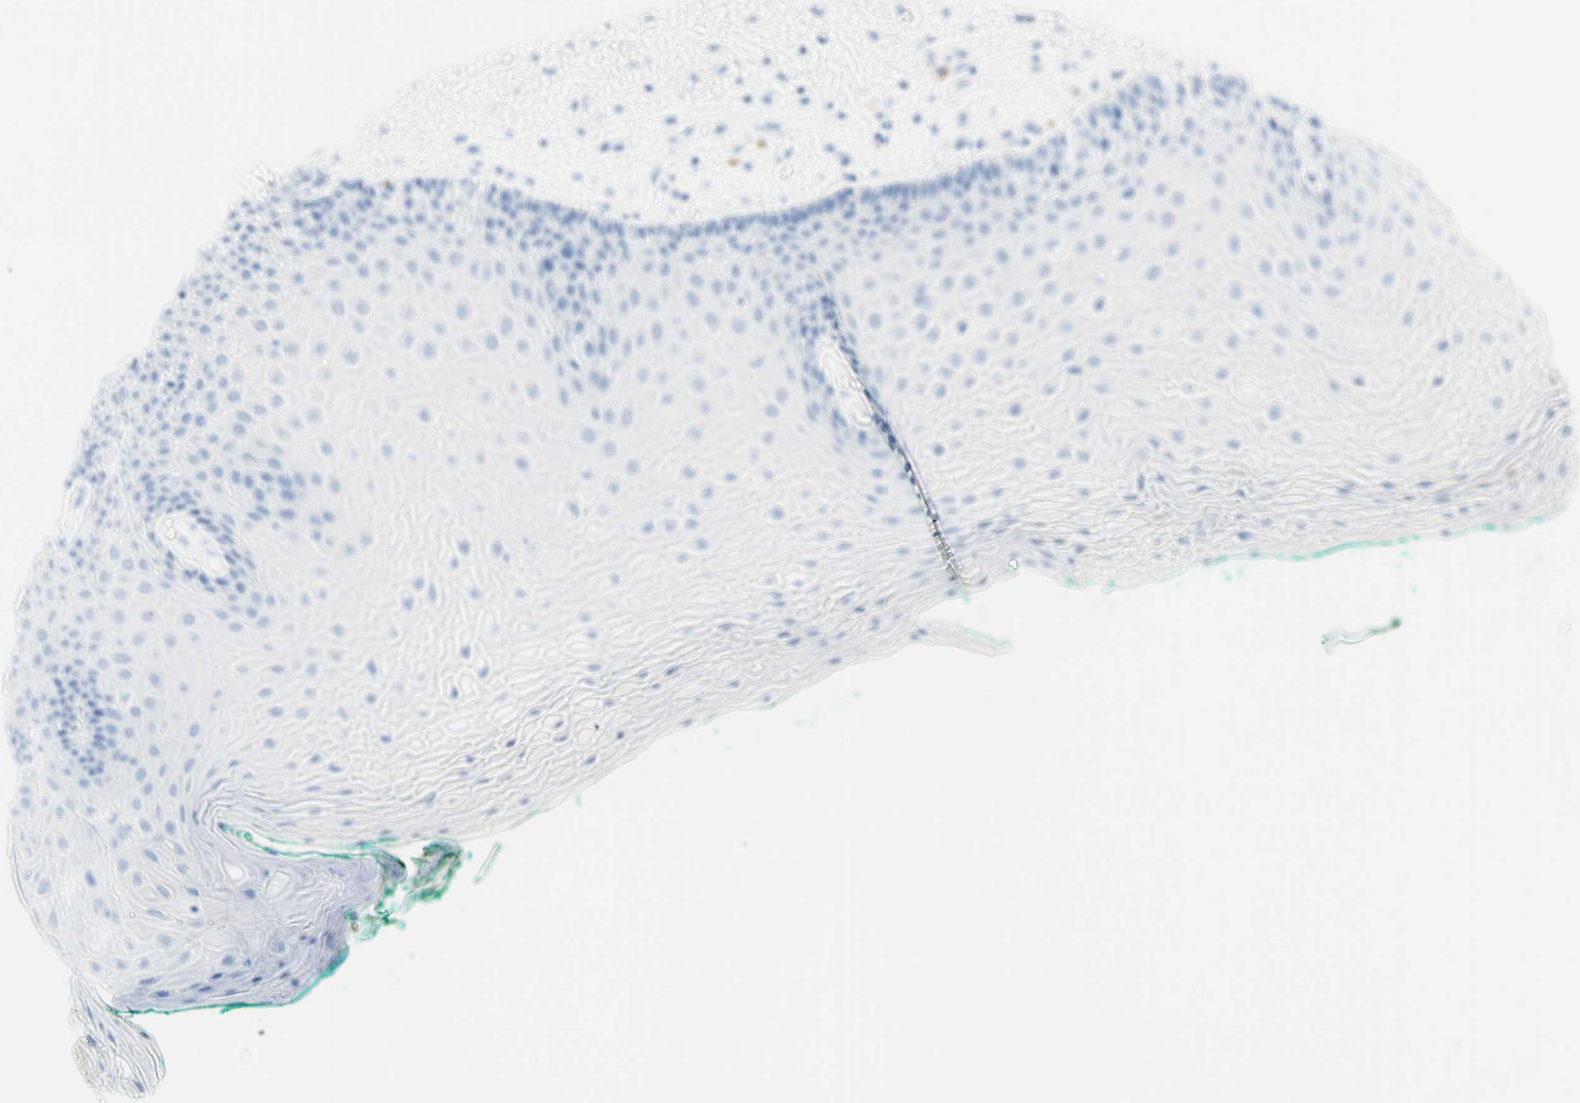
{"staining": {"intensity": "negative", "quantity": "none", "location": "none"}, "tissue": "oral mucosa", "cell_type": "Squamous epithelial cells", "image_type": "normal", "snomed": [{"axis": "morphology", "description": "Normal tissue, NOS"}, {"axis": "topography", "description": "Skeletal muscle"}, {"axis": "topography", "description": "Oral tissue"}, {"axis": "topography", "description": "Peripheral nerve tissue"}], "caption": "The micrograph demonstrates no staining of squamous epithelial cells in benign oral mucosa.", "gene": "MYH2", "patient": {"sex": "female", "age": 84}}